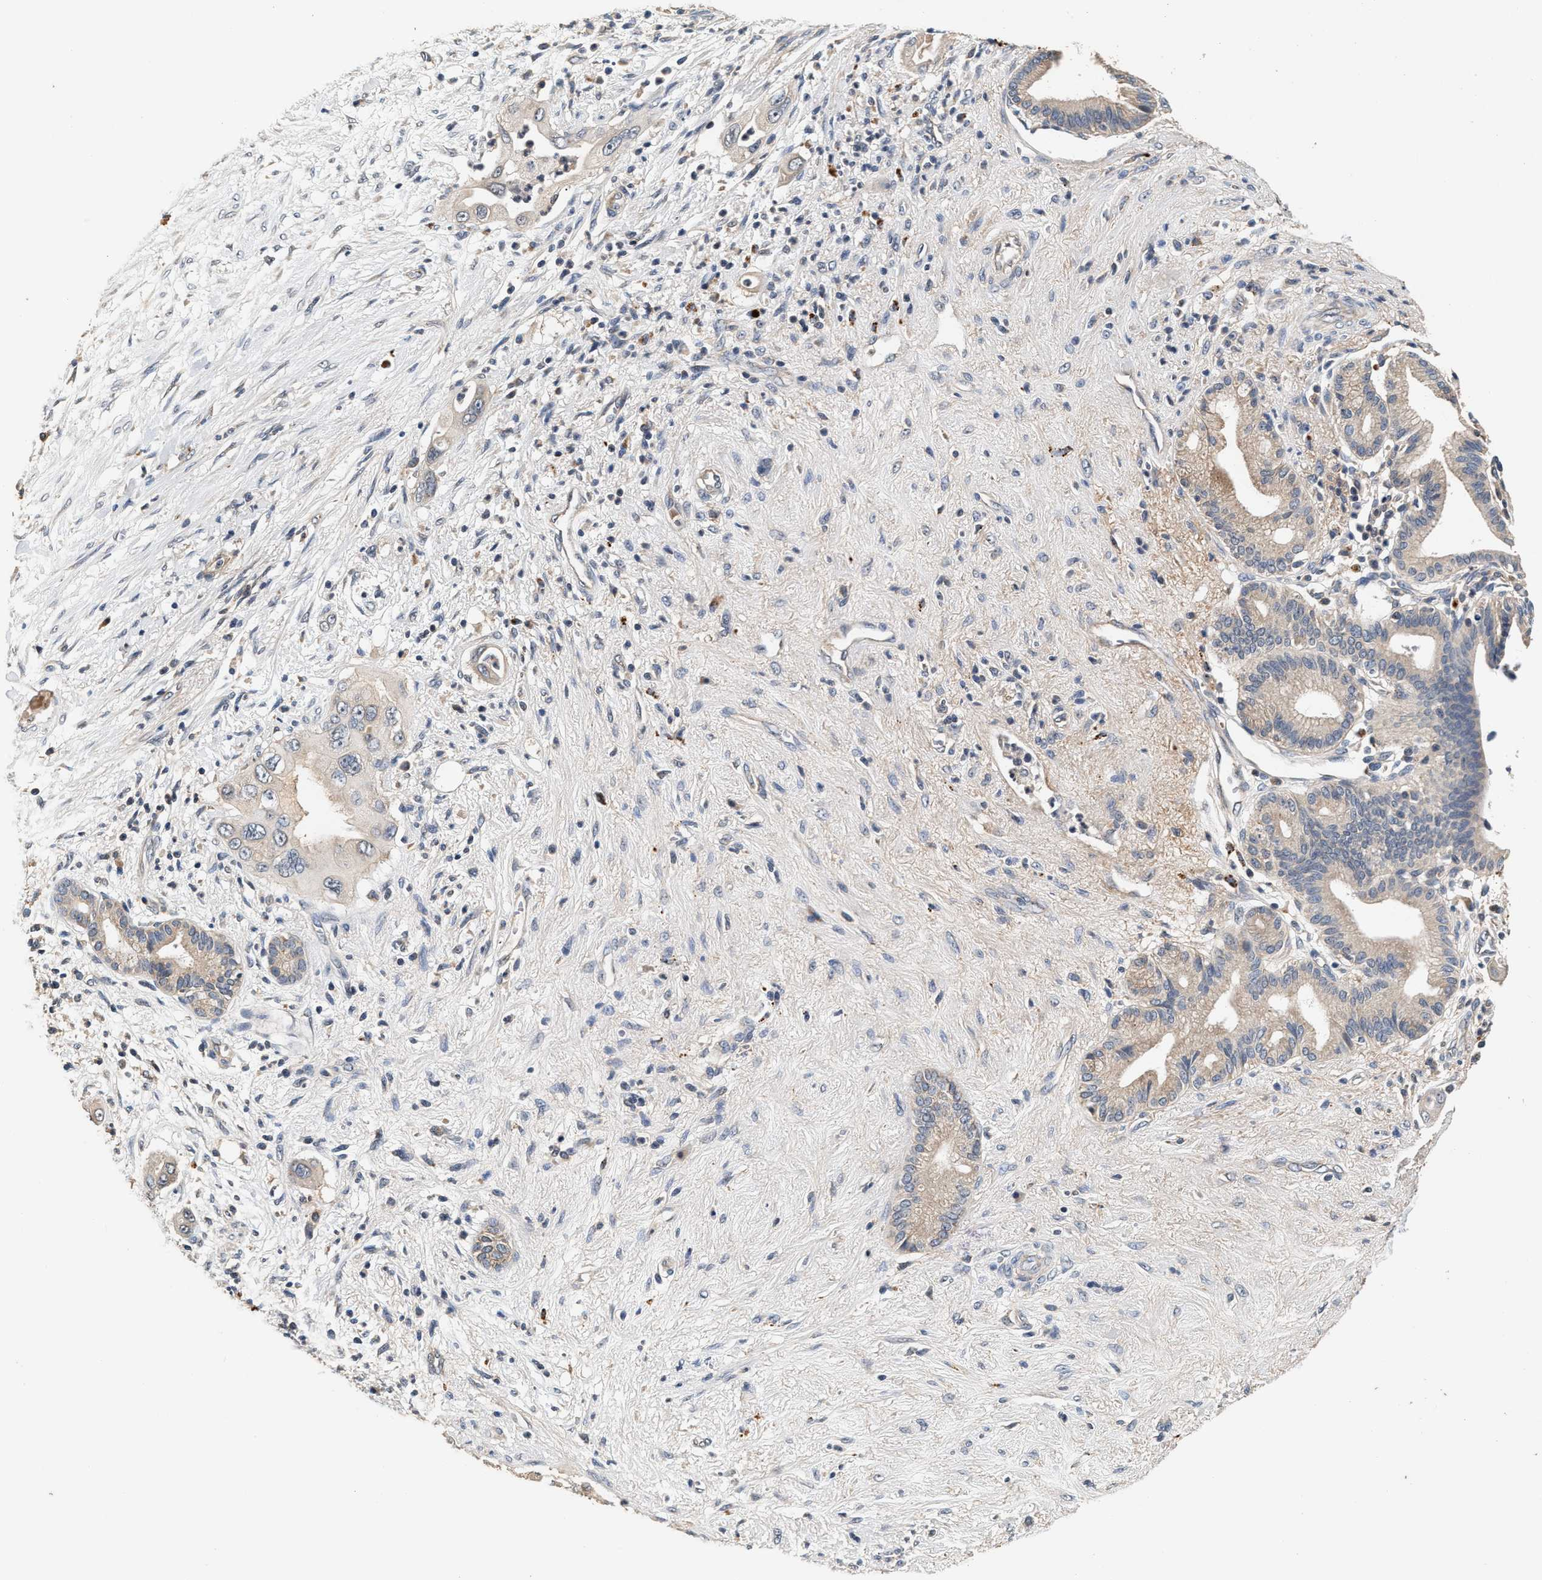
{"staining": {"intensity": "weak", "quantity": "25%-75%", "location": "cytoplasmic/membranous"}, "tissue": "pancreatic cancer", "cell_type": "Tumor cells", "image_type": "cancer", "snomed": [{"axis": "morphology", "description": "Adenocarcinoma, NOS"}, {"axis": "topography", "description": "Pancreas"}], "caption": "Human pancreatic adenocarcinoma stained with a protein marker displays weak staining in tumor cells.", "gene": "PTGR3", "patient": {"sex": "male", "age": 59}}